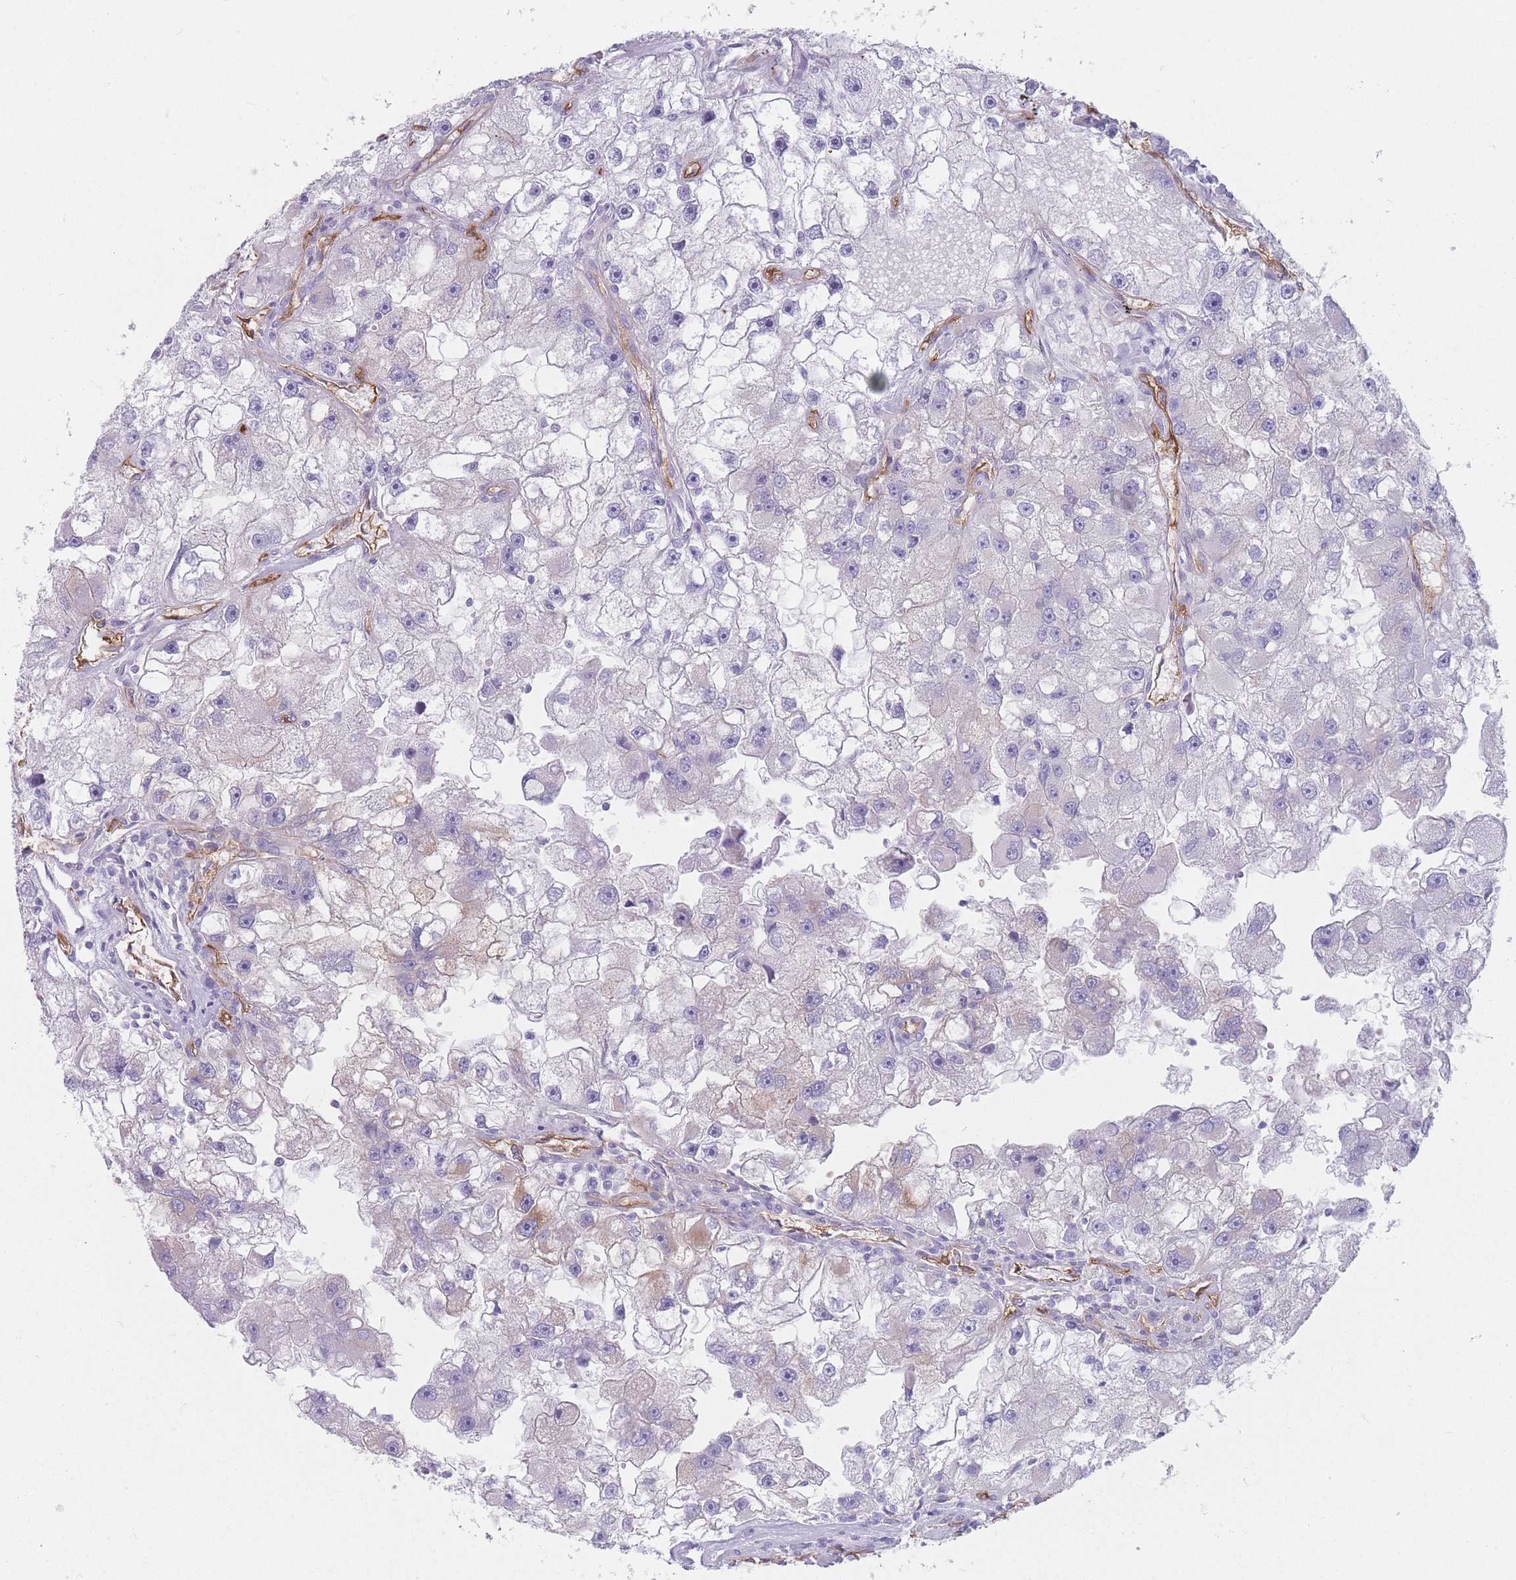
{"staining": {"intensity": "negative", "quantity": "none", "location": "none"}, "tissue": "renal cancer", "cell_type": "Tumor cells", "image_type": "cancer", "snomed": [{"axis": "morphology", "description": "Adenocarcinoma, NOS"}, {"axis": "topography", "description": "Kidney"}], "caption": "There is no significant staining in tumor cells of adenocarcinoma (renal).", "gene": "PLPP1", "patient": {"sex": "male", "age": 63}}